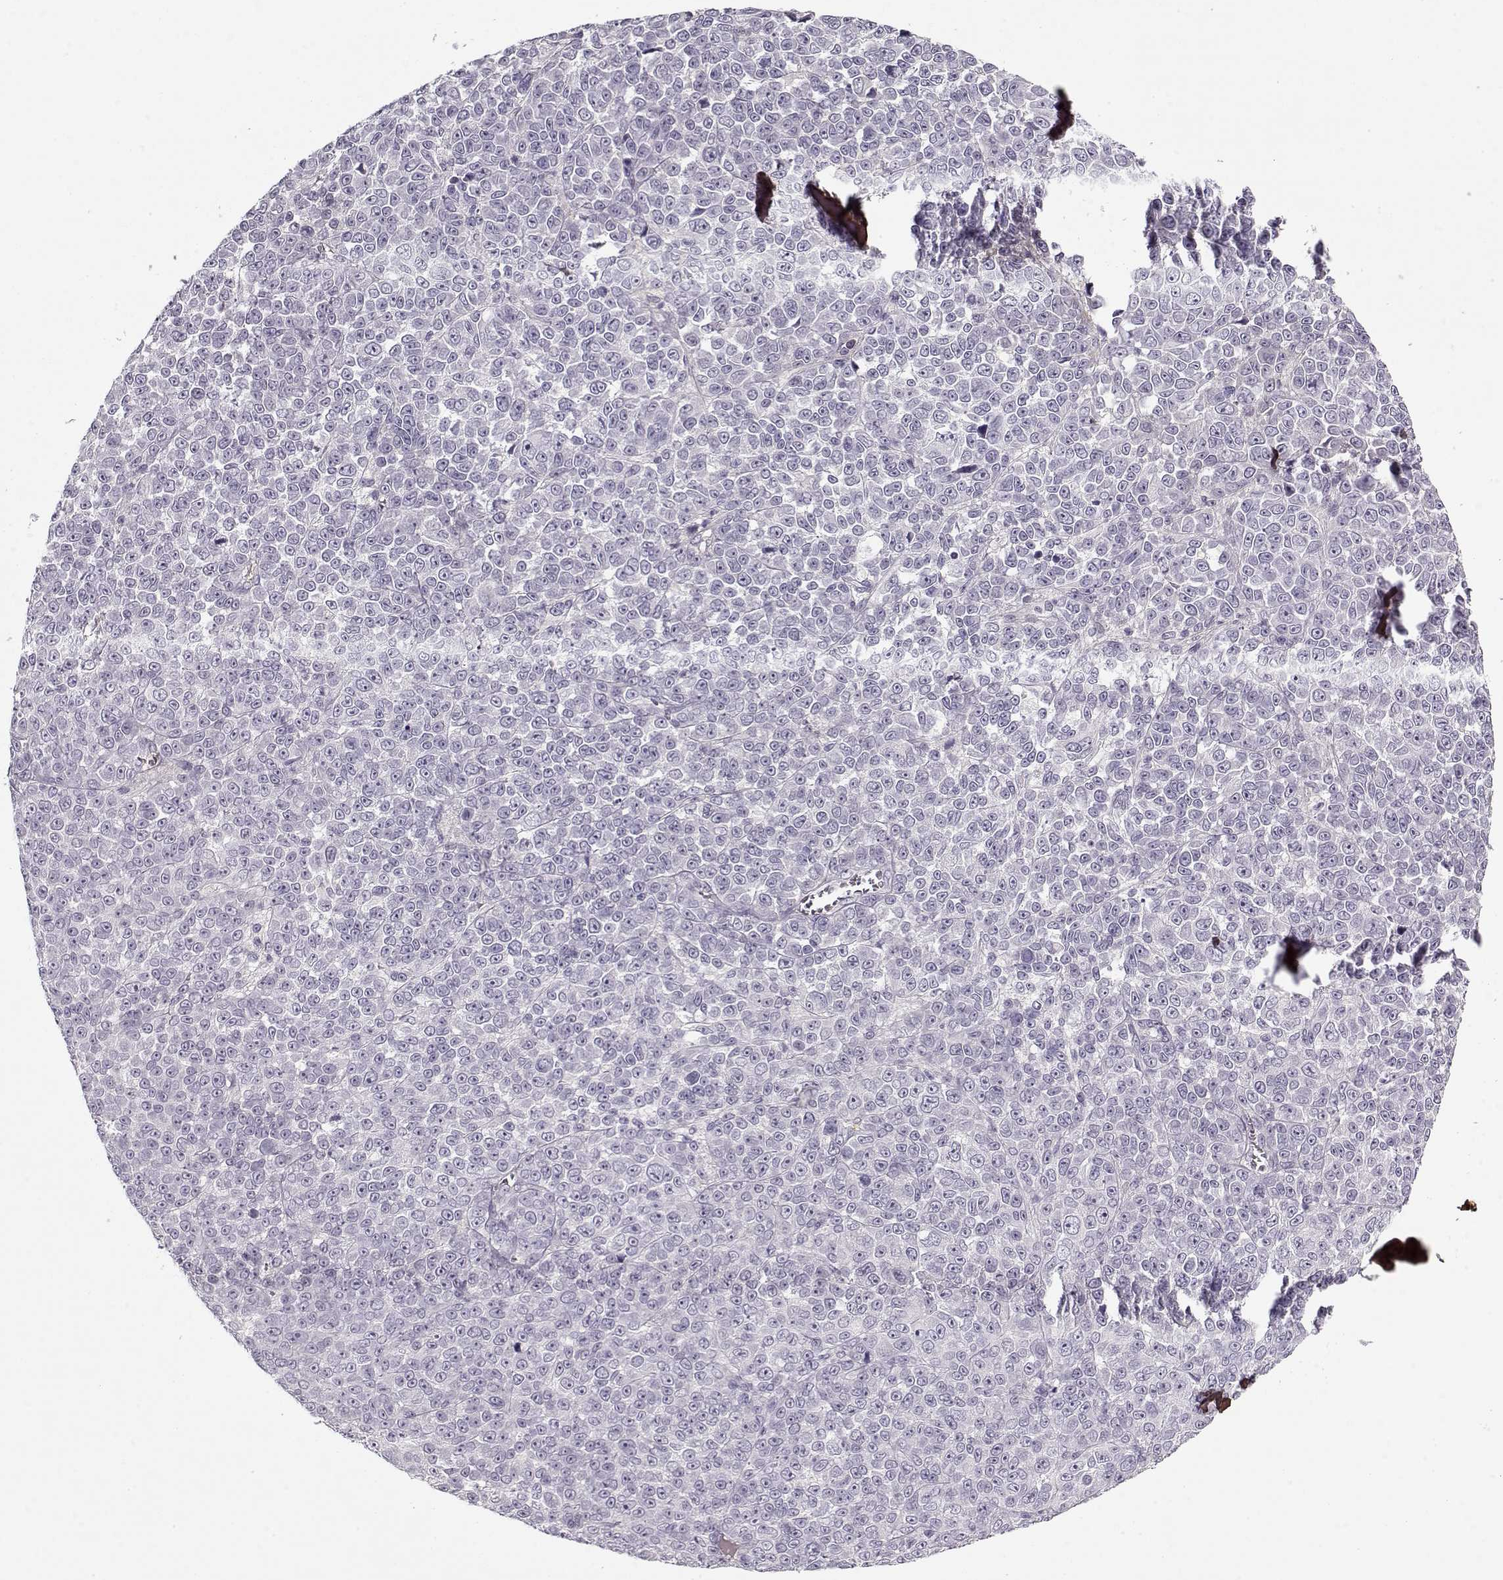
{"staining": {"intensity": "negative", "quantity": "none", "location": "none"}, "tissue": "melanoma", "cell_type": "Tumor cells", "image_type": "cancer", "snomed": [{"axis": "morphology", "description": "Malignant melanoma, NOS"}, {"axis": "topography", "description": "Skin"}], "caption": "Immunohistochemistry image of malignant melanoma stained for a protein (brown), which exhibits no positivity in tumor cells. Nuclei are stained in blue.", "gene": "LUM", "patient": {"sex": "female", "age": 95}}